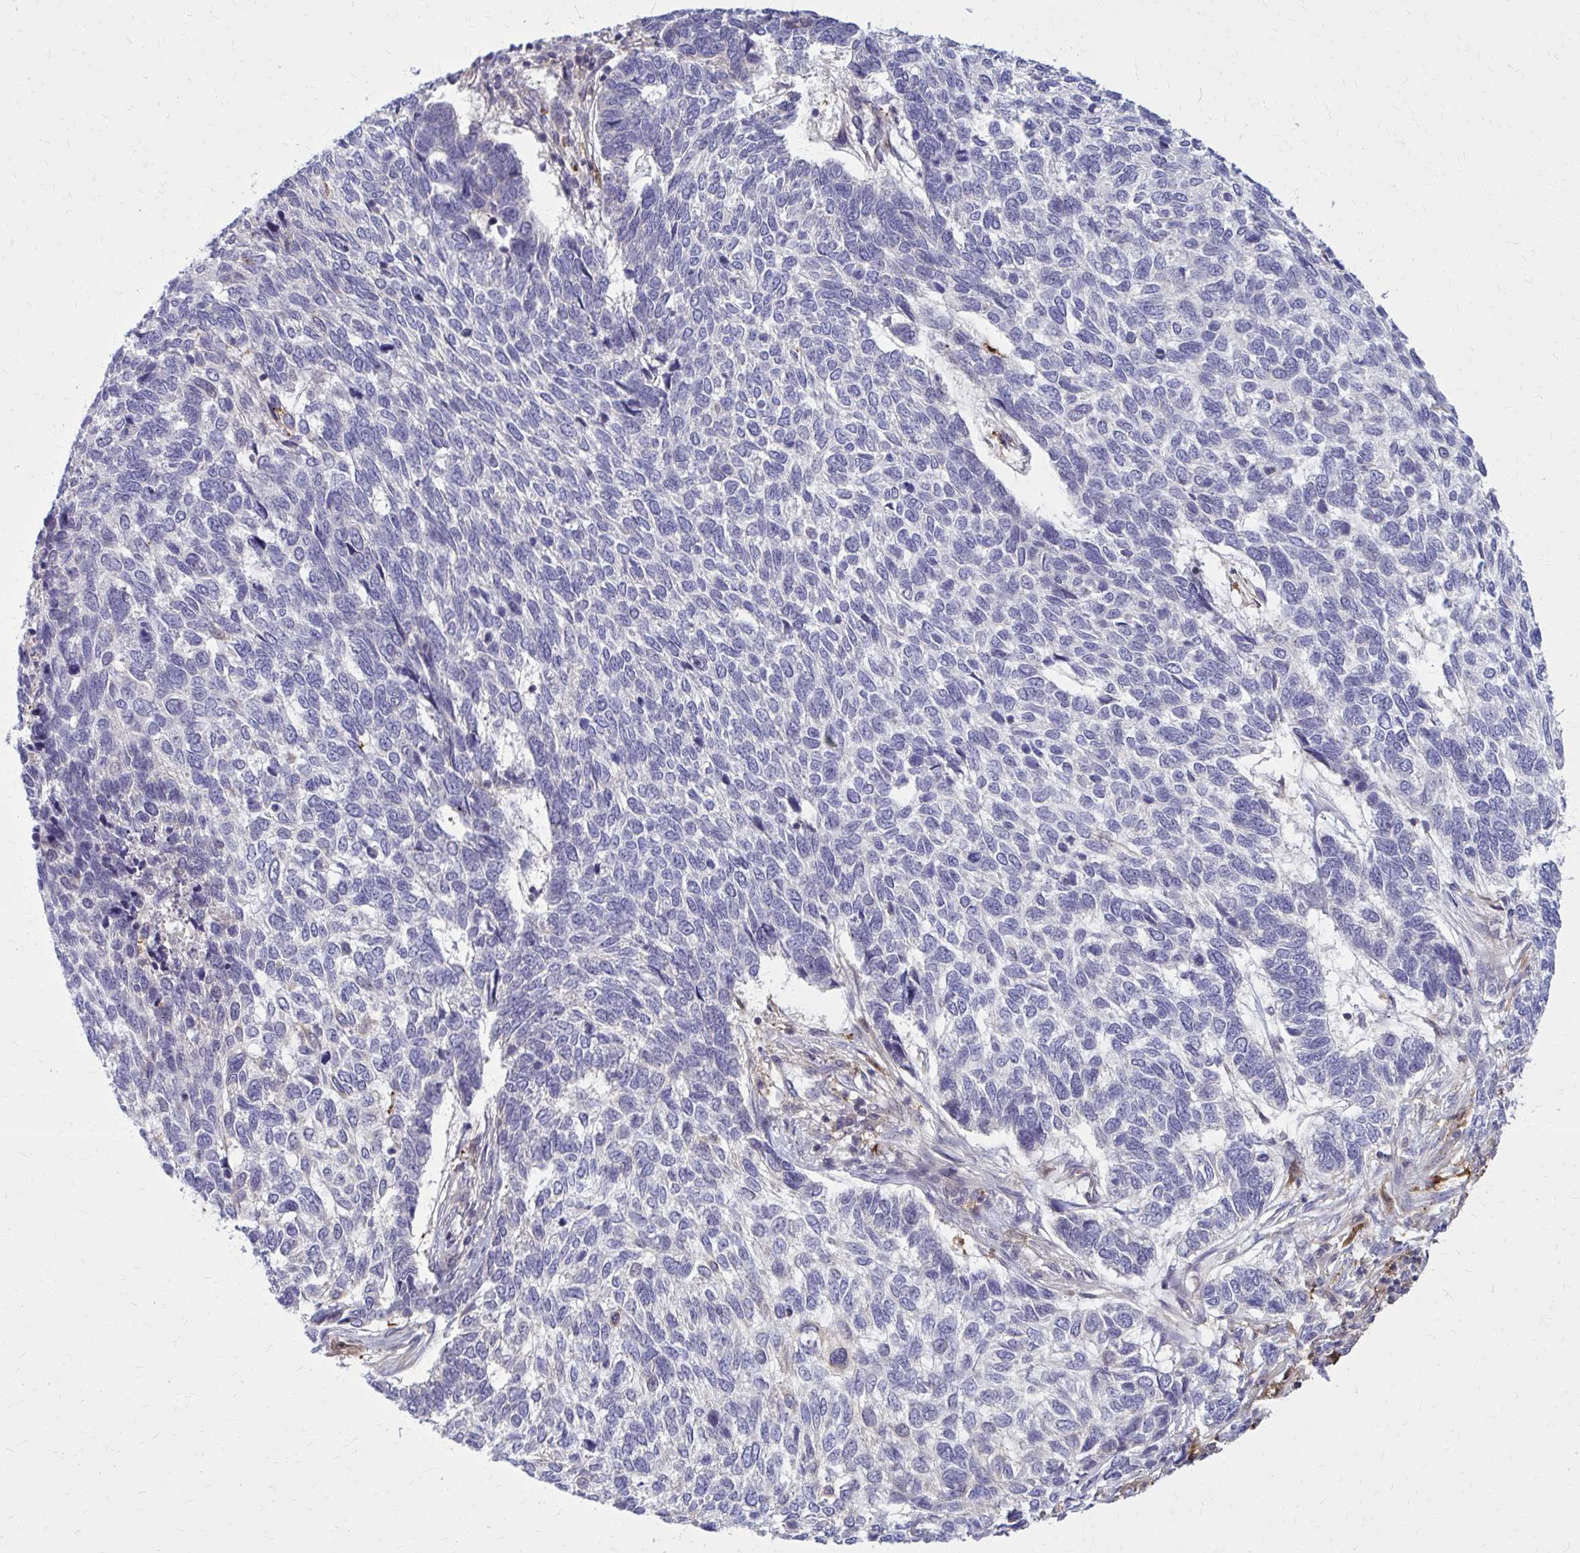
{"staining": {"intensity": "negative", "quantity": "none", "location": "none"}, "tissue": "skin cancer", "cell_type": "Tumor cells", "image_type": "cancer", "snomed": [{"axis": "morphology", "description": "Basal cell carcinoma"}, {"axis": "topography", "description": "Skin"}], "caption": "Tumor cells are negative for brown protein staining in skin cancer (basal cell carcinoma).", "gene": "DBI", "patient": {"sex": "female", "age": 65}}